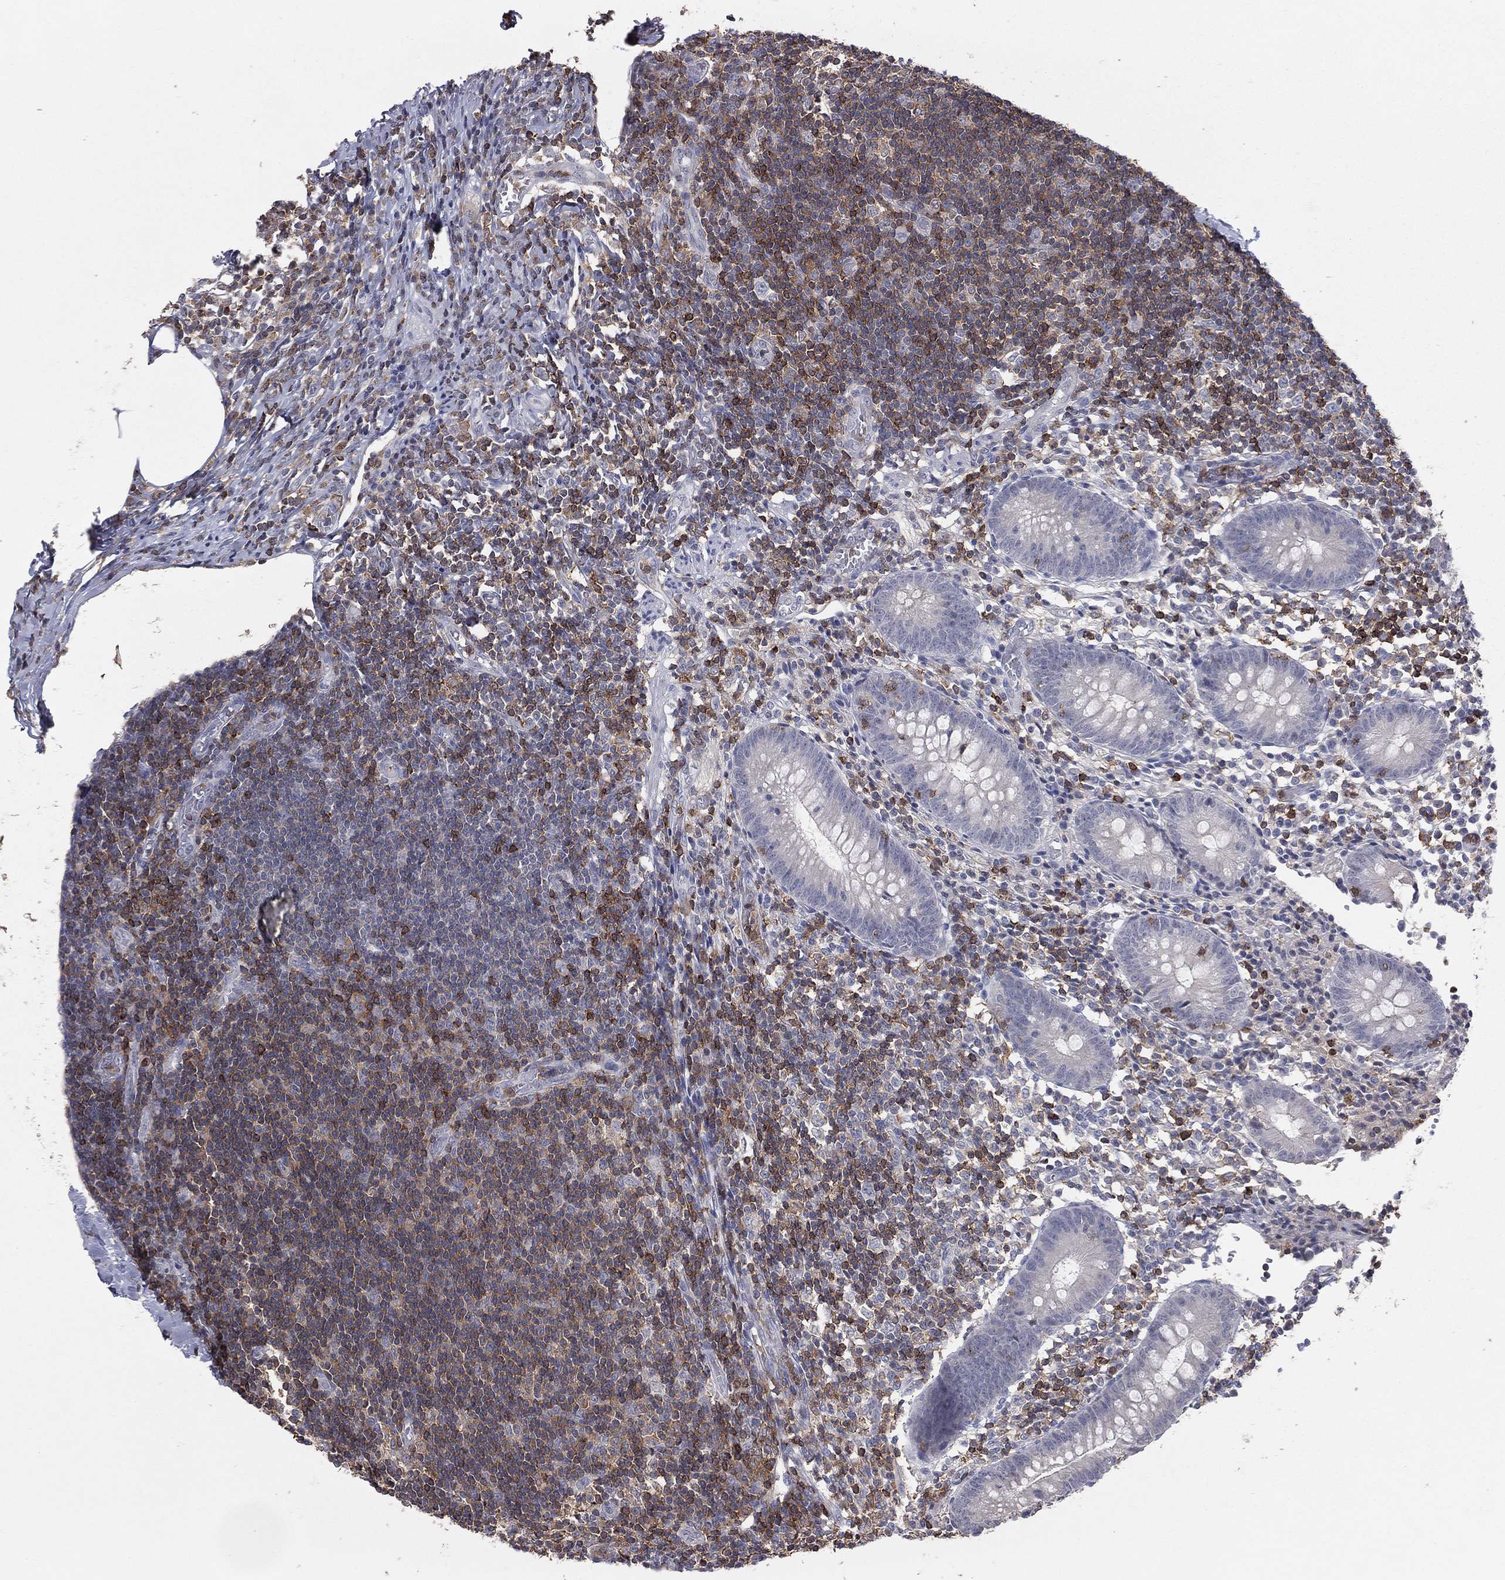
{"staining": {"intensity": "negative", "quantity": "none", "location": "none"}, "tissue": "appendix", "cell_type": "Glandular cells", "image_type": "normal", "snomed": [{"axis": "morphology", "description": "Normal tissue, NOS"}, {"axis": "topography", "description": "Appendix"}], "caption": "Histopathology image shows no protein positivity in glandular cells of normal appendix. (DAB (3,3'-diaminobenzidine) IHC, high magnification).", "gene": "PSTPIP1", "patient": {"sex": "female", "age": 40}}